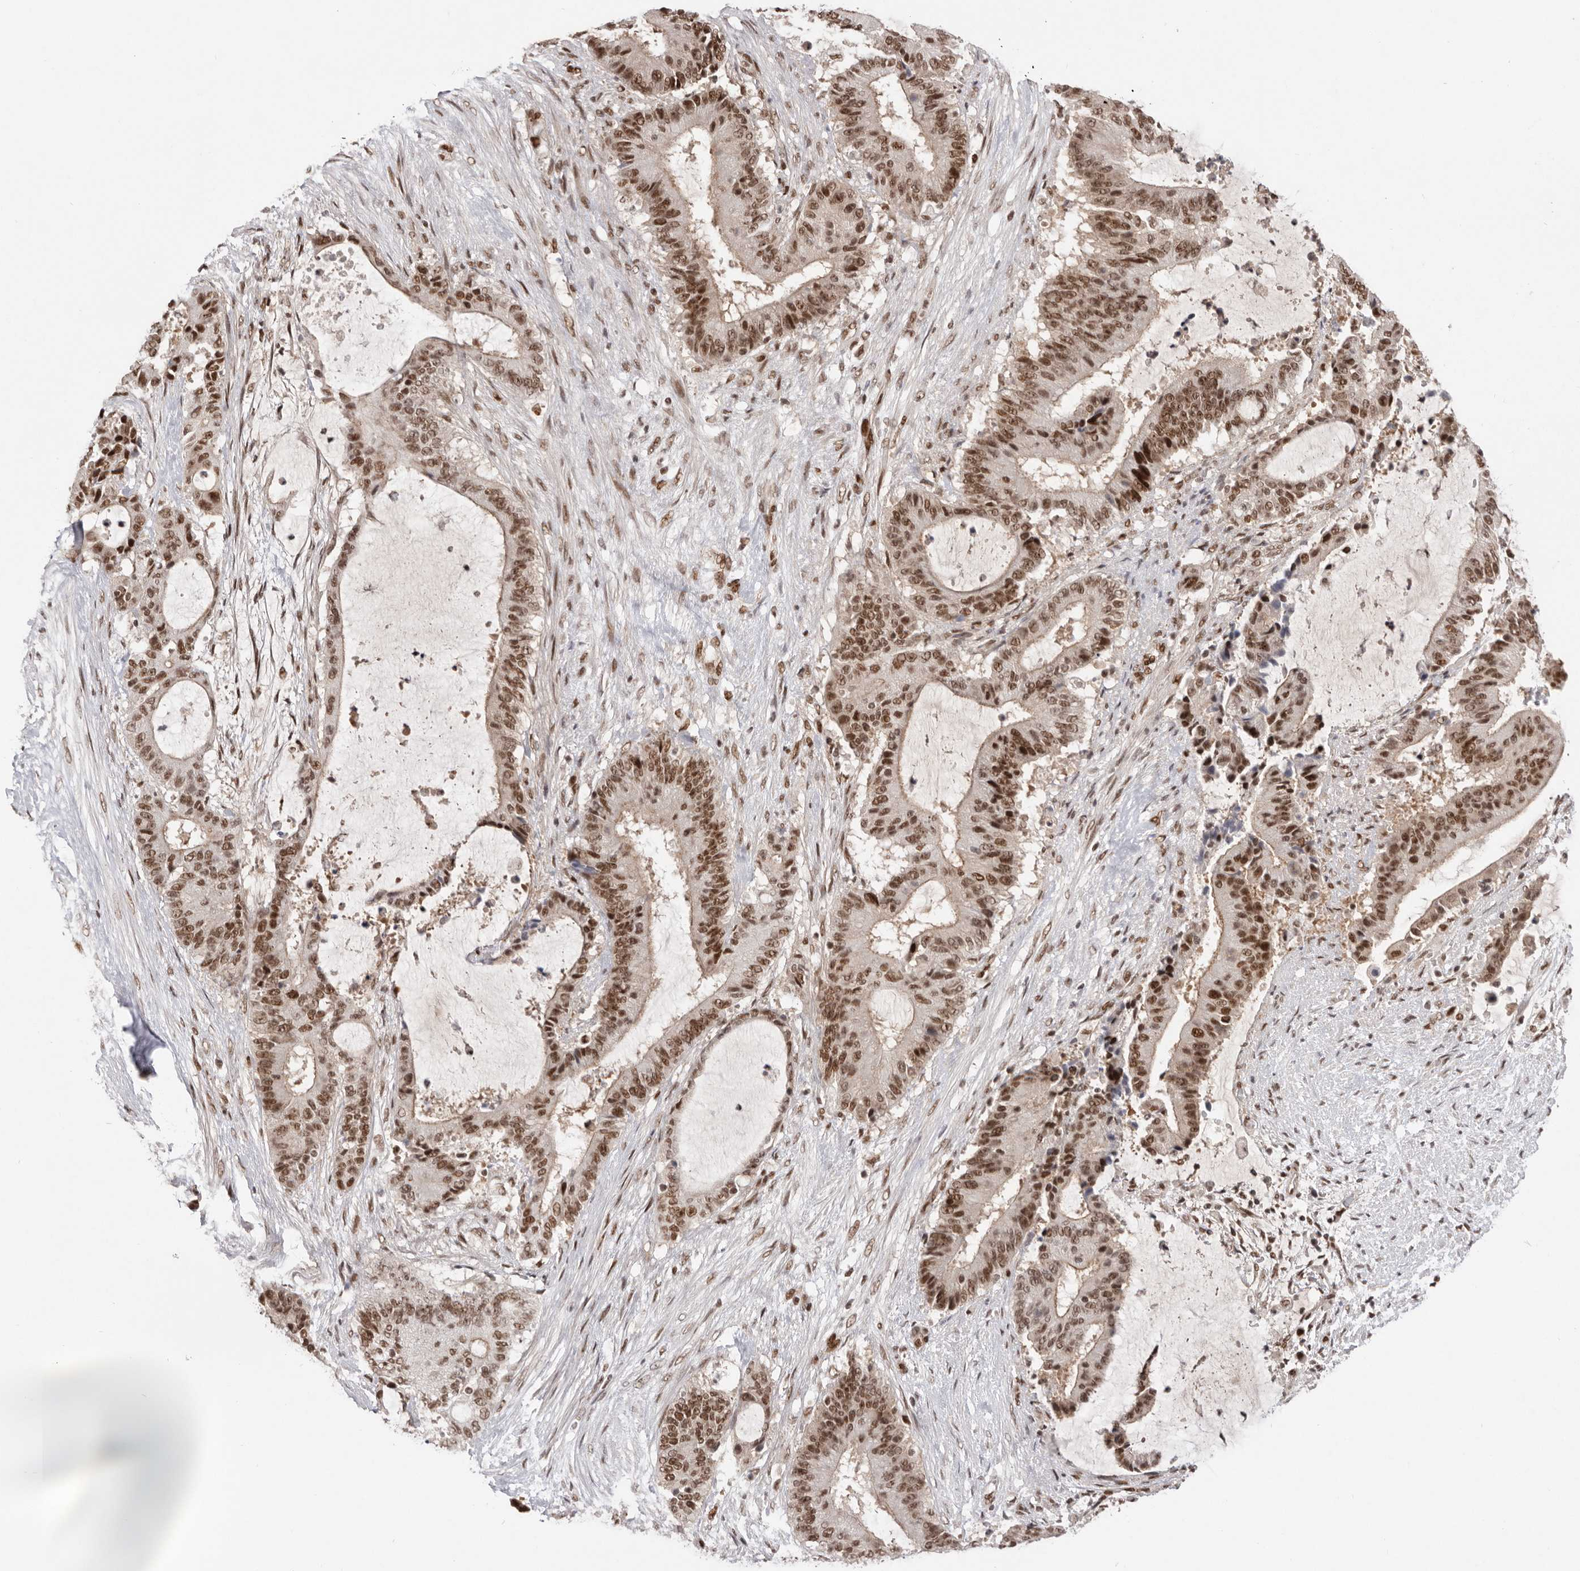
{"staining": {"intensity": "moderate", "quantity": ">75%", "location": "nuclear"}, "tissue": "liver cancer", "cell_type": "Tumor cells", "image_type": "cancer", "snomed": [{"axis": "morphology", "description": "Normal tissue, NOS"}, {"axis": "morphology", "description": "Cholangiocarcinoma"}, {"axis": "topography", "description": "Liver"}, {"axis": "topography", "description": "Peripheral nerve tissue"}], "caption": "An IHC image of neoplastic tissue is shown. Protein staining in brown labels moderate nuclear positivity in cholangiocarcinoma (liver) within tumor cells.", "gene": "CHTOP", "patient": {"sex": "female", "age": 73}}